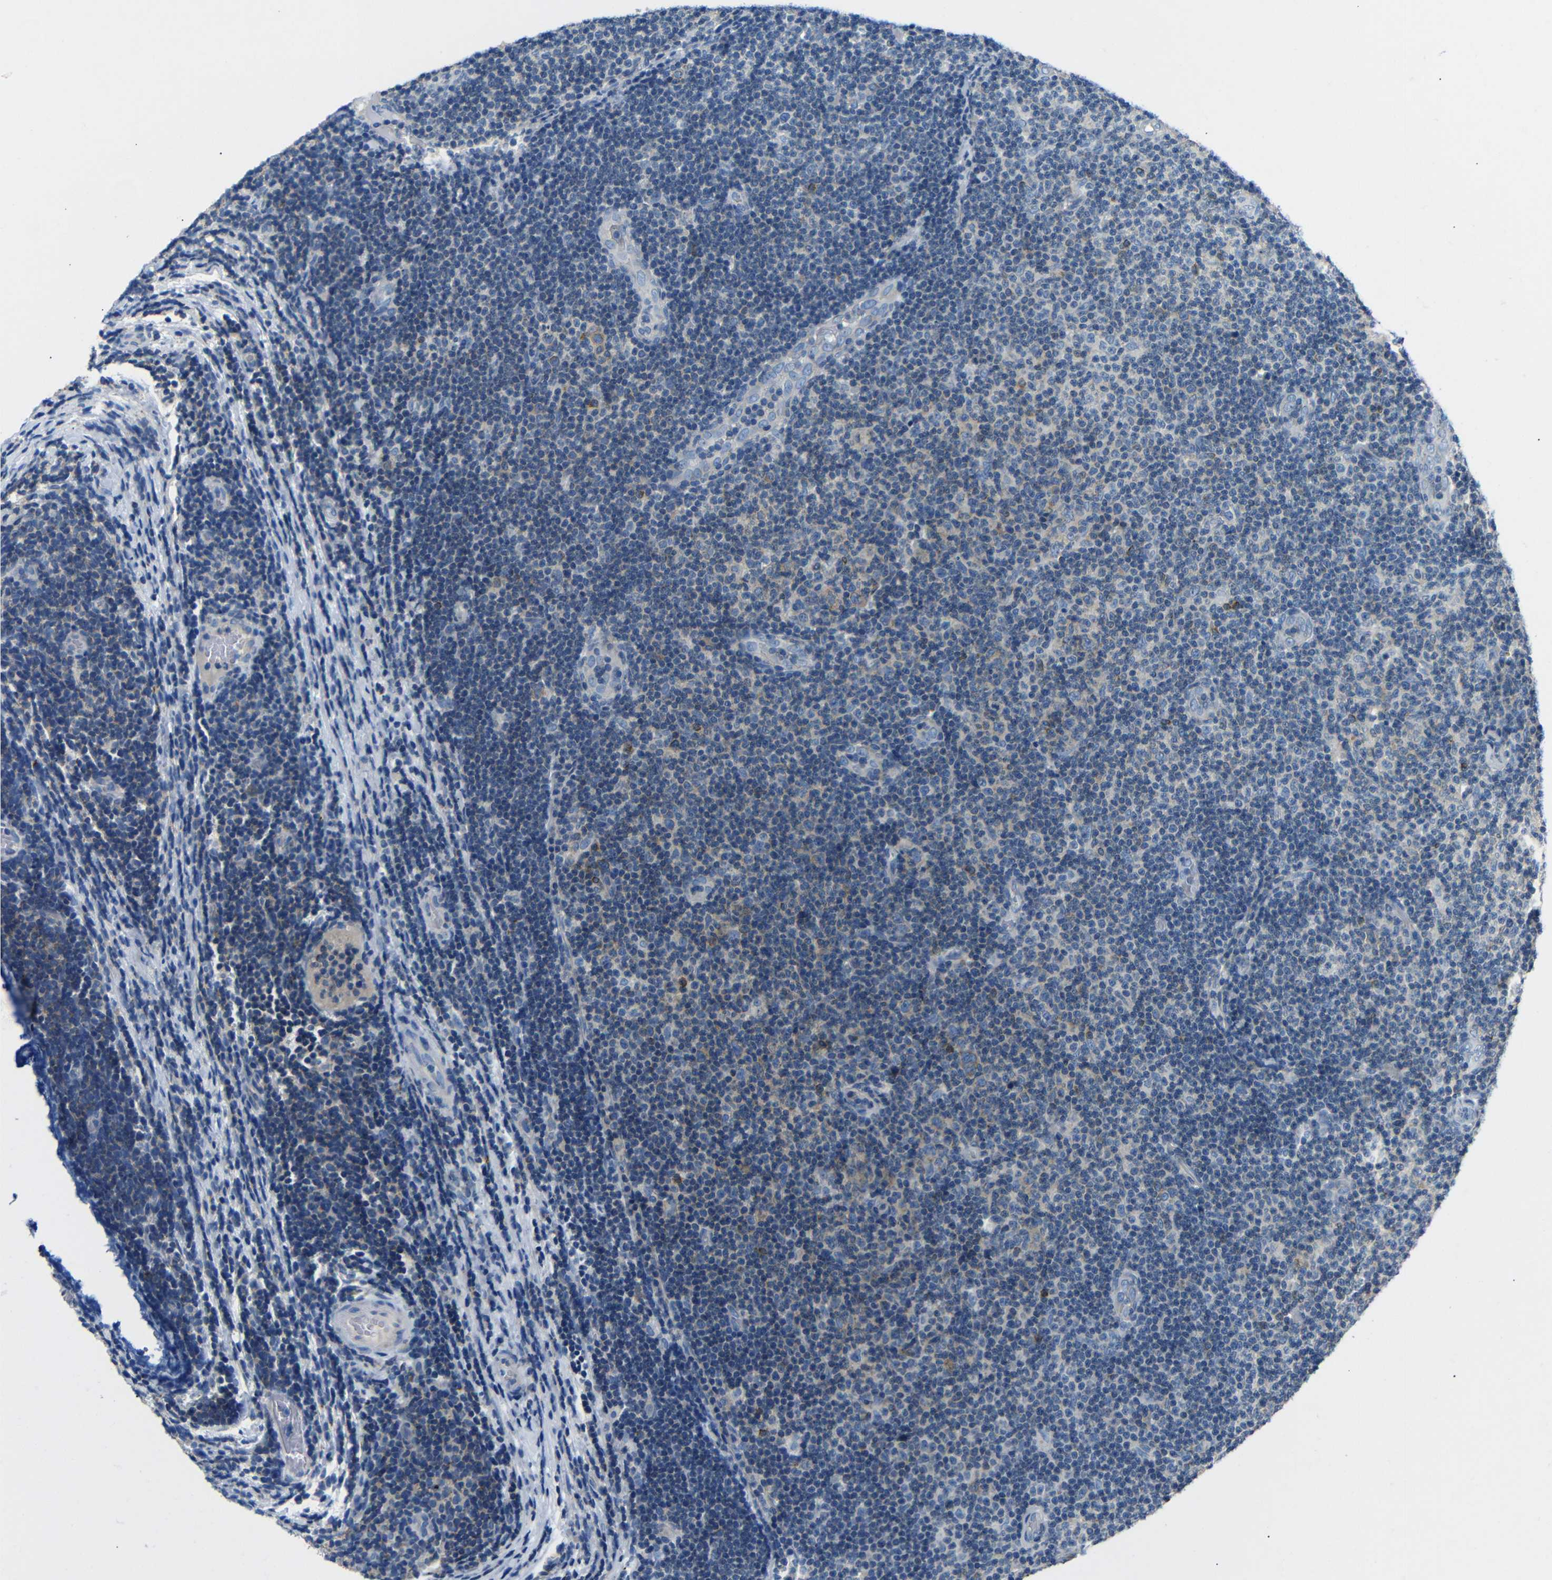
{"staining": {"intensity": "weak", "quantity": "<25%", "location": "cytoplasmic/membranous"}, "tissue": "lymphoma", "cell_type": "Tumor cells", "image_type": "cancer", "snomed": [{"axis": "morphology", "description": "Malignant lymphoma, non-Hodgkin's type, Low grade"}, {"axis": "topography", "description": "Lymph node"}], "caption": "Tumor cells are negative for brown protein staining in lymphoma.", "gene": "DCP1A", "patient": {"sex": "male", "age": 83}}